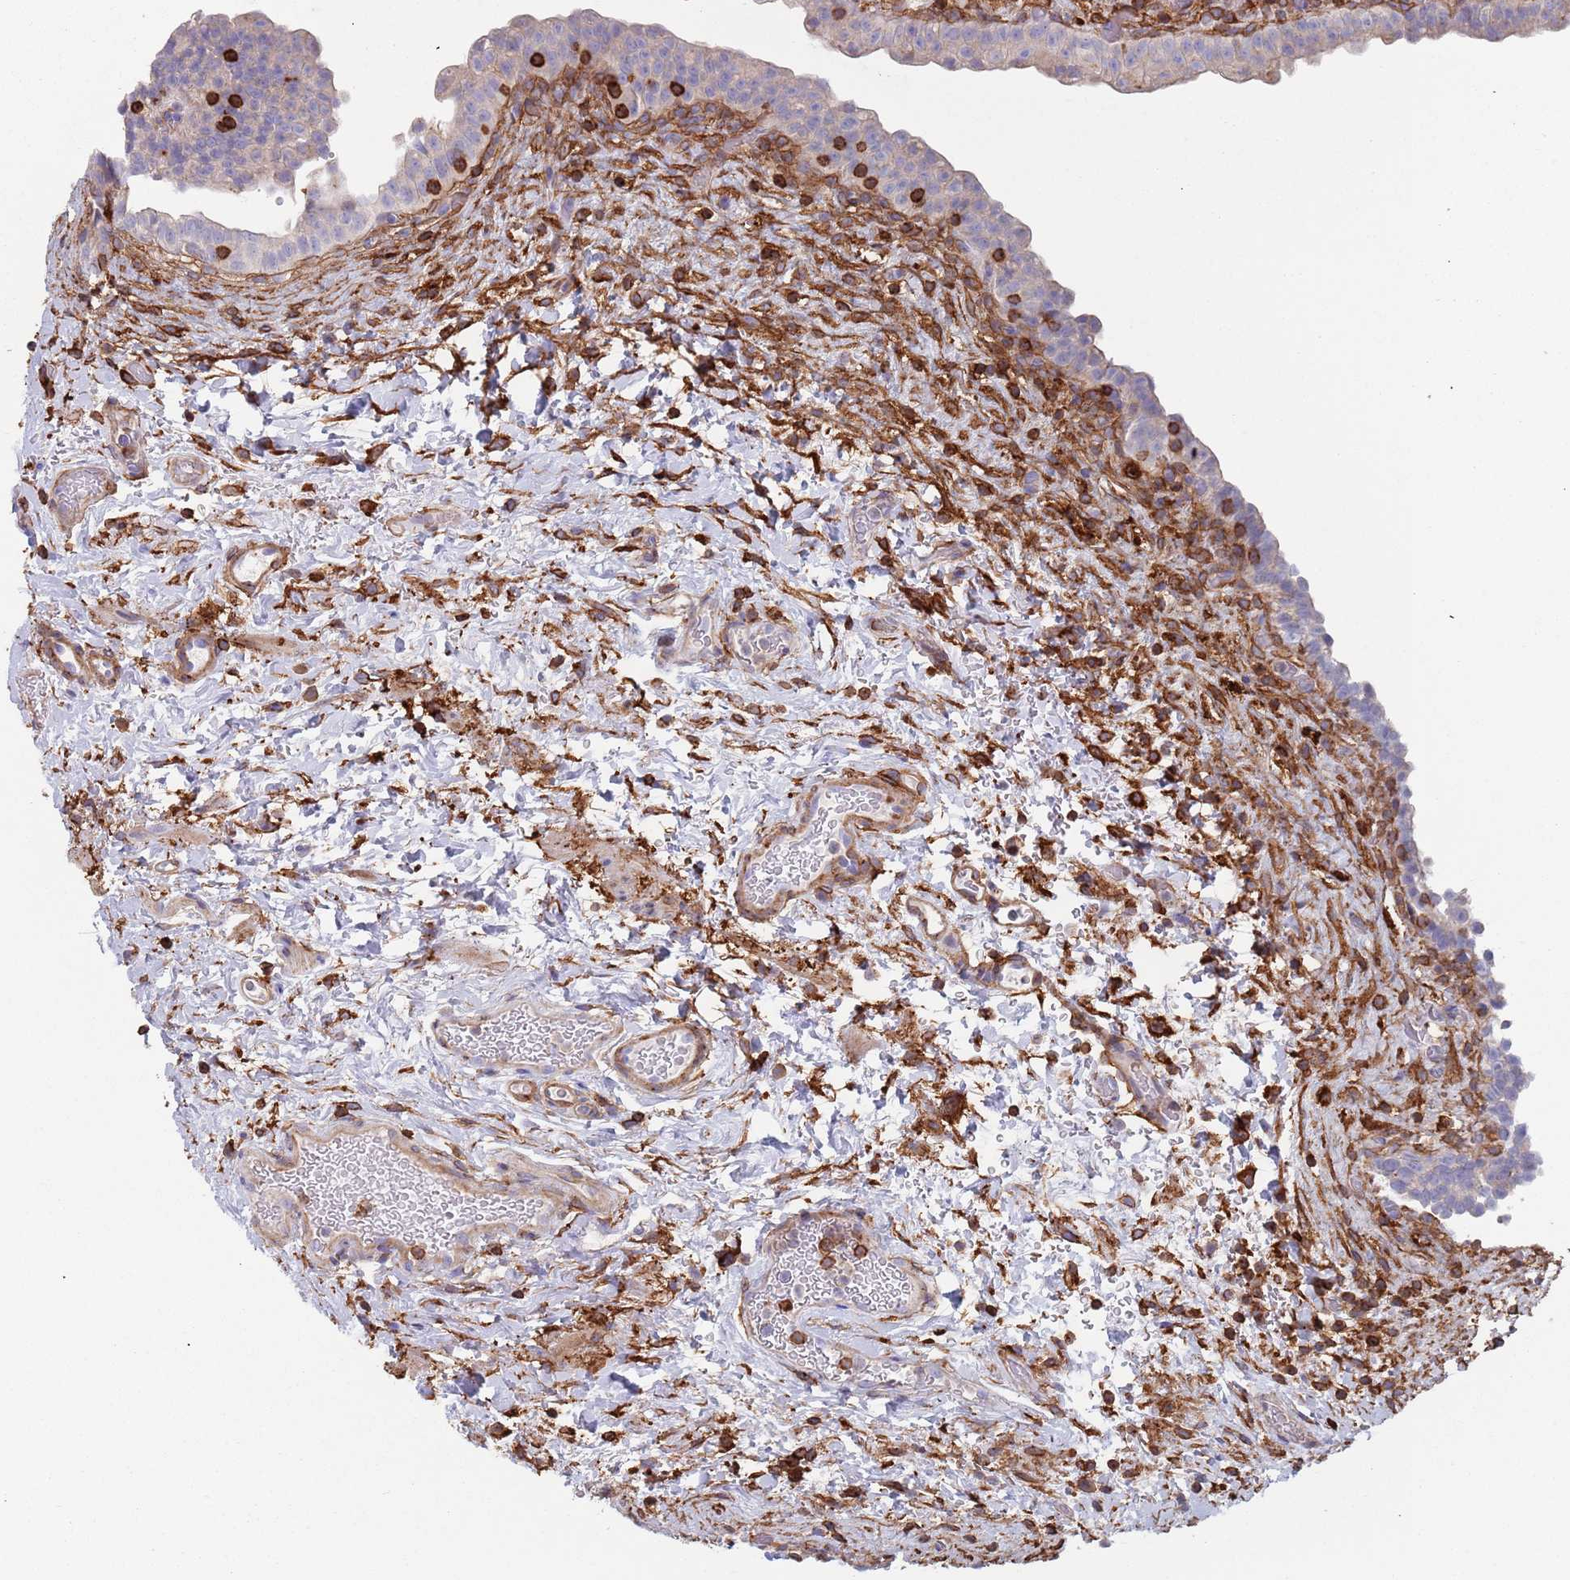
{"staining": {"intensity": "negative", "quantity": "none", "location": "none"}, "tissue": "urinary bladder", "cell_type": "Urothelial cells", "image_type": "normal", "snomed": [{"axis": "morphology", "description": "Normal tissue, NOS"}, {"axis": "topography", "description": "Urinary bladder"}], "caption": "Immunohistochemical staining of normal urinary bladder reveals no significant staining in urothelial cells. The staining is performed using DAB (3,3'-diaminobenzidine) brown chromogen with nuclei counter-stained in using hematoxylin.", "gene": "RNF144A", "patient": {"sex": "male", "age": 69}}